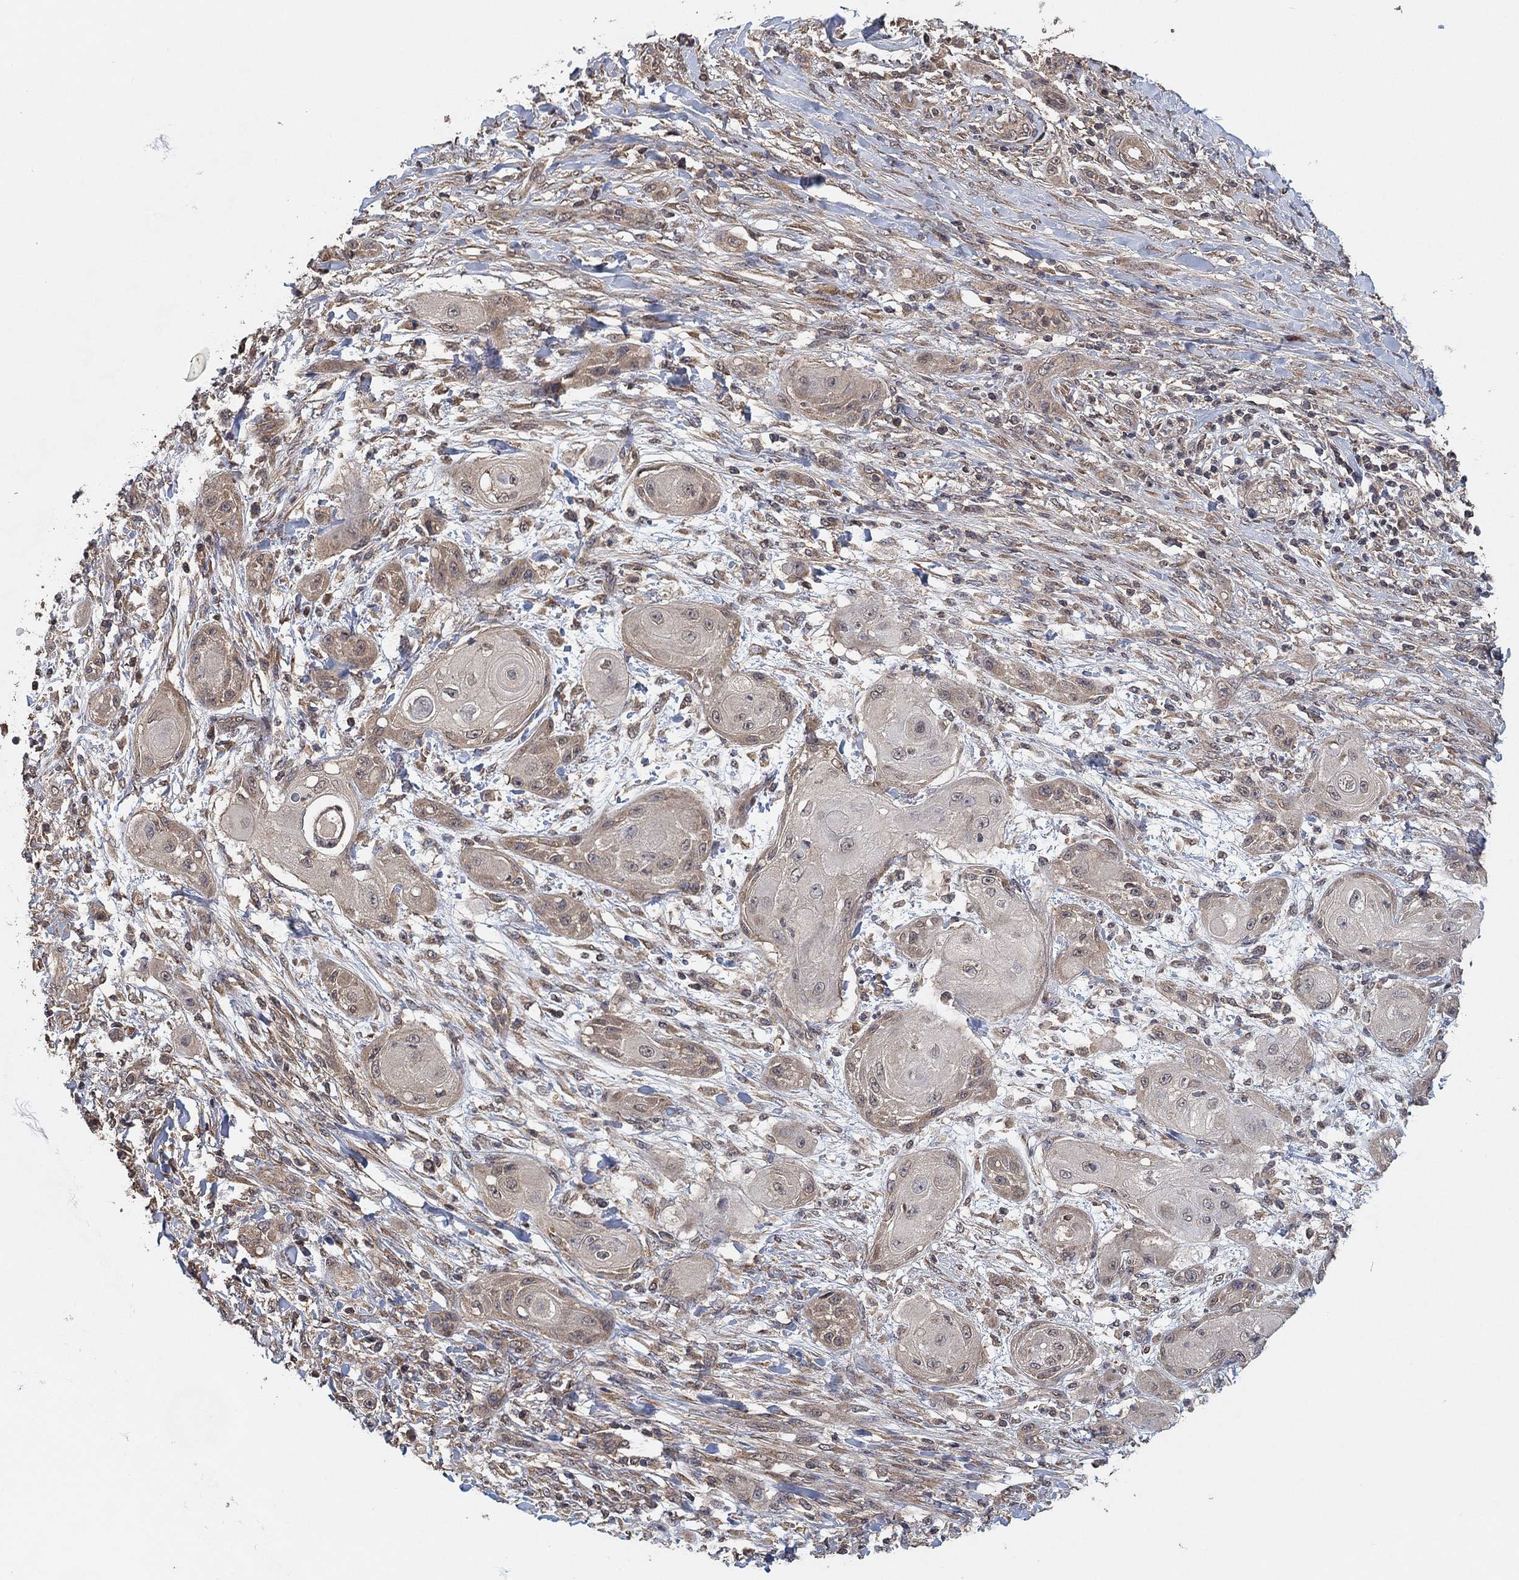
{"staining": {"intensity": "negative", "quantity": "none", "location": "none"}, "tissue": "skin cancer", "cell_type": "Tumor cells", "image_type": "cancer", "snomed": [{"axis": "morphology", "description": "Squamous cell carcinoma, NOS"}, {"axis": "topography", "description": "Skin"}], "caption": "Immunohistochemical staining of skin squamous cell carcinoma displays no significant expression in tumor cells.", "gene": "CCDC43", "patient": {"sex": "male", "age": 62}}